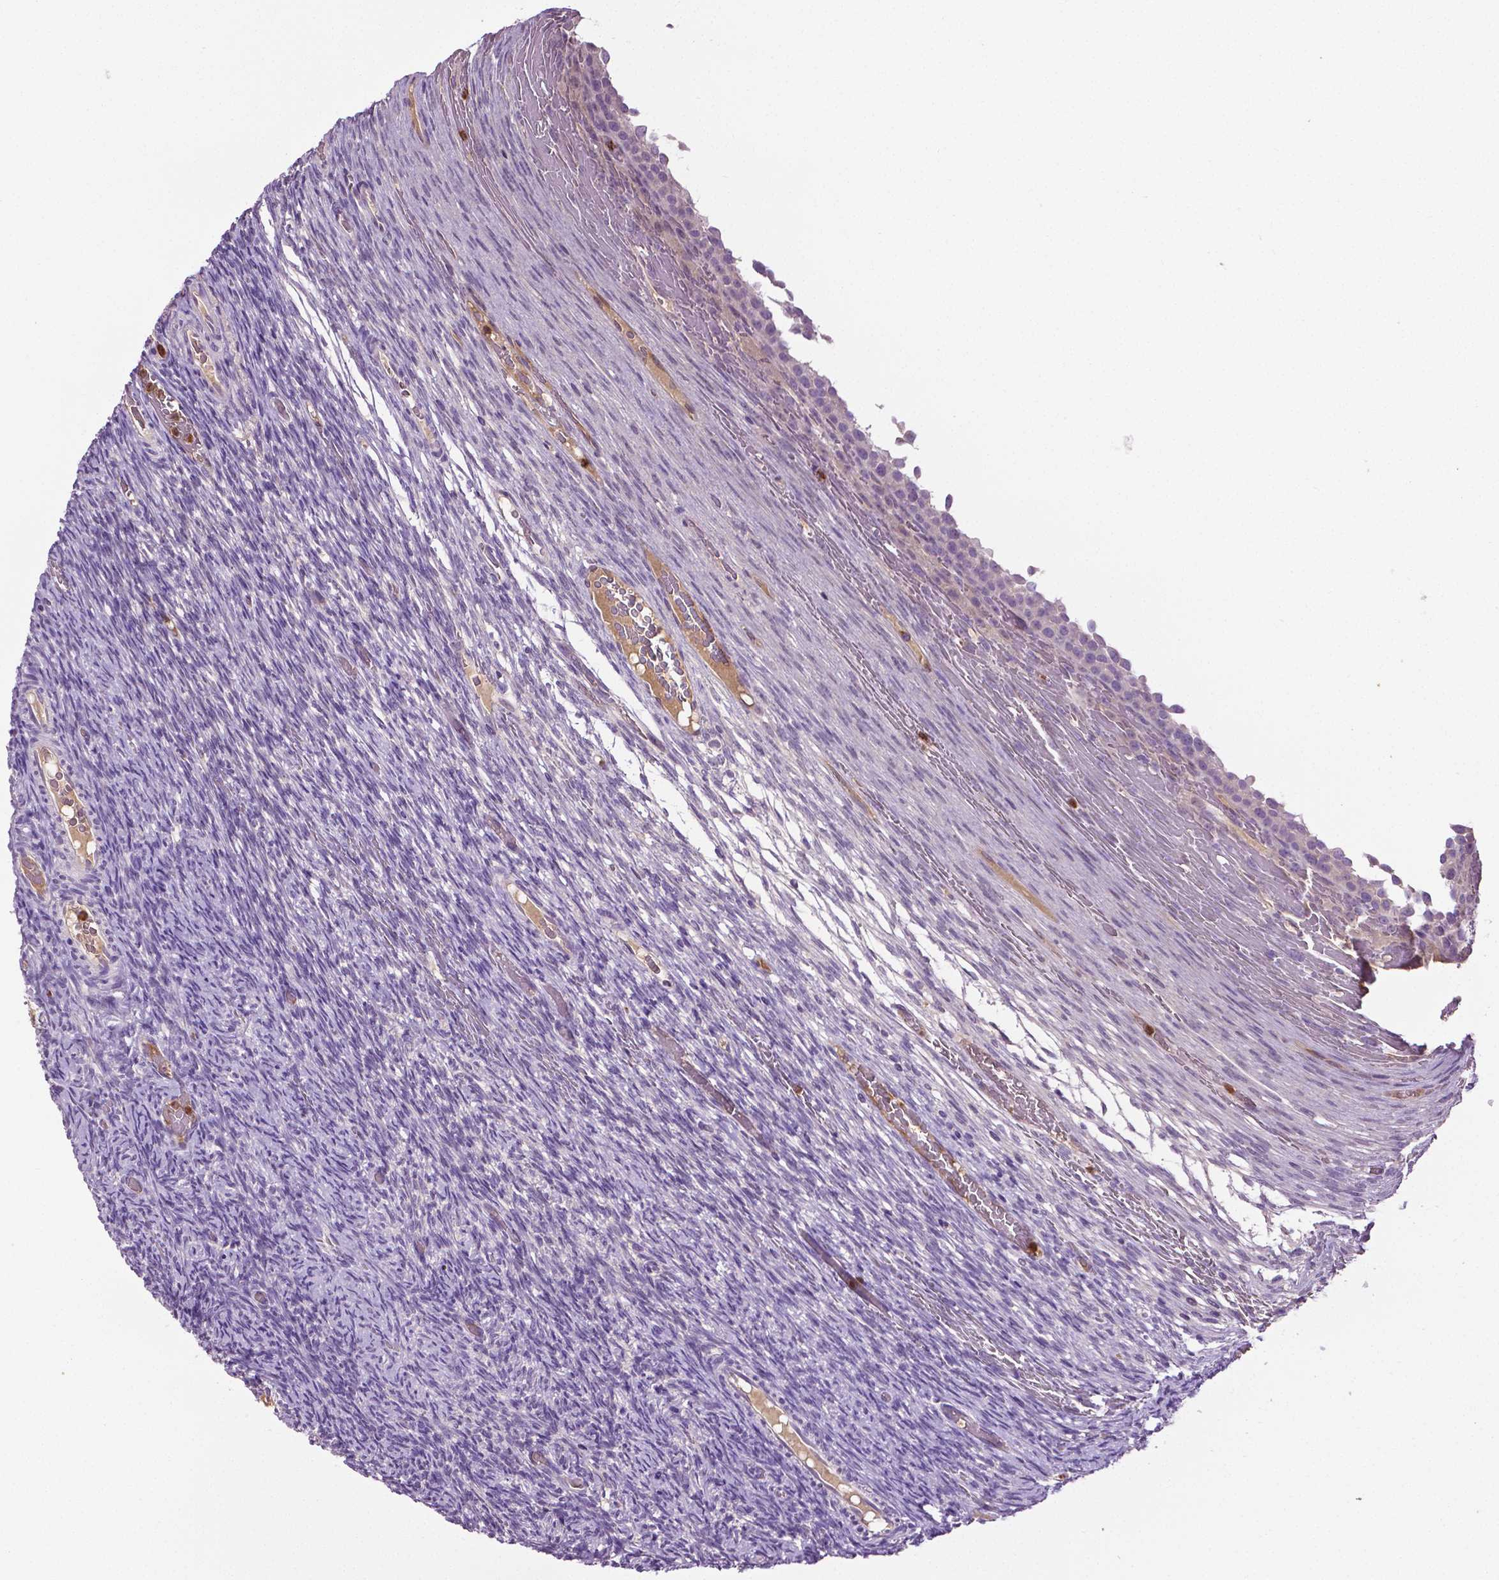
{"staining": {"intensity": "negative", "quantity": "none", "location": "none"}, "tissue": "ovary", "cell_type": "Ovarian stroma cells", "image_type": "normal", "snomed": [{"axis": "morphology", "description": "Normal tissue, NOS"}, {"axis": "topography", "description": "Ovary"}], "caption": "Ovary was stained to show a protein in brown. There is no significant staining in ovarian stroma cells. (Brightfield microscopy of DAB (3,3'-diaminobenzidine) immunohistochemistry at high magnification).", "gene": "PTPN5", "patient": {"sex": "female", "age": 34}}